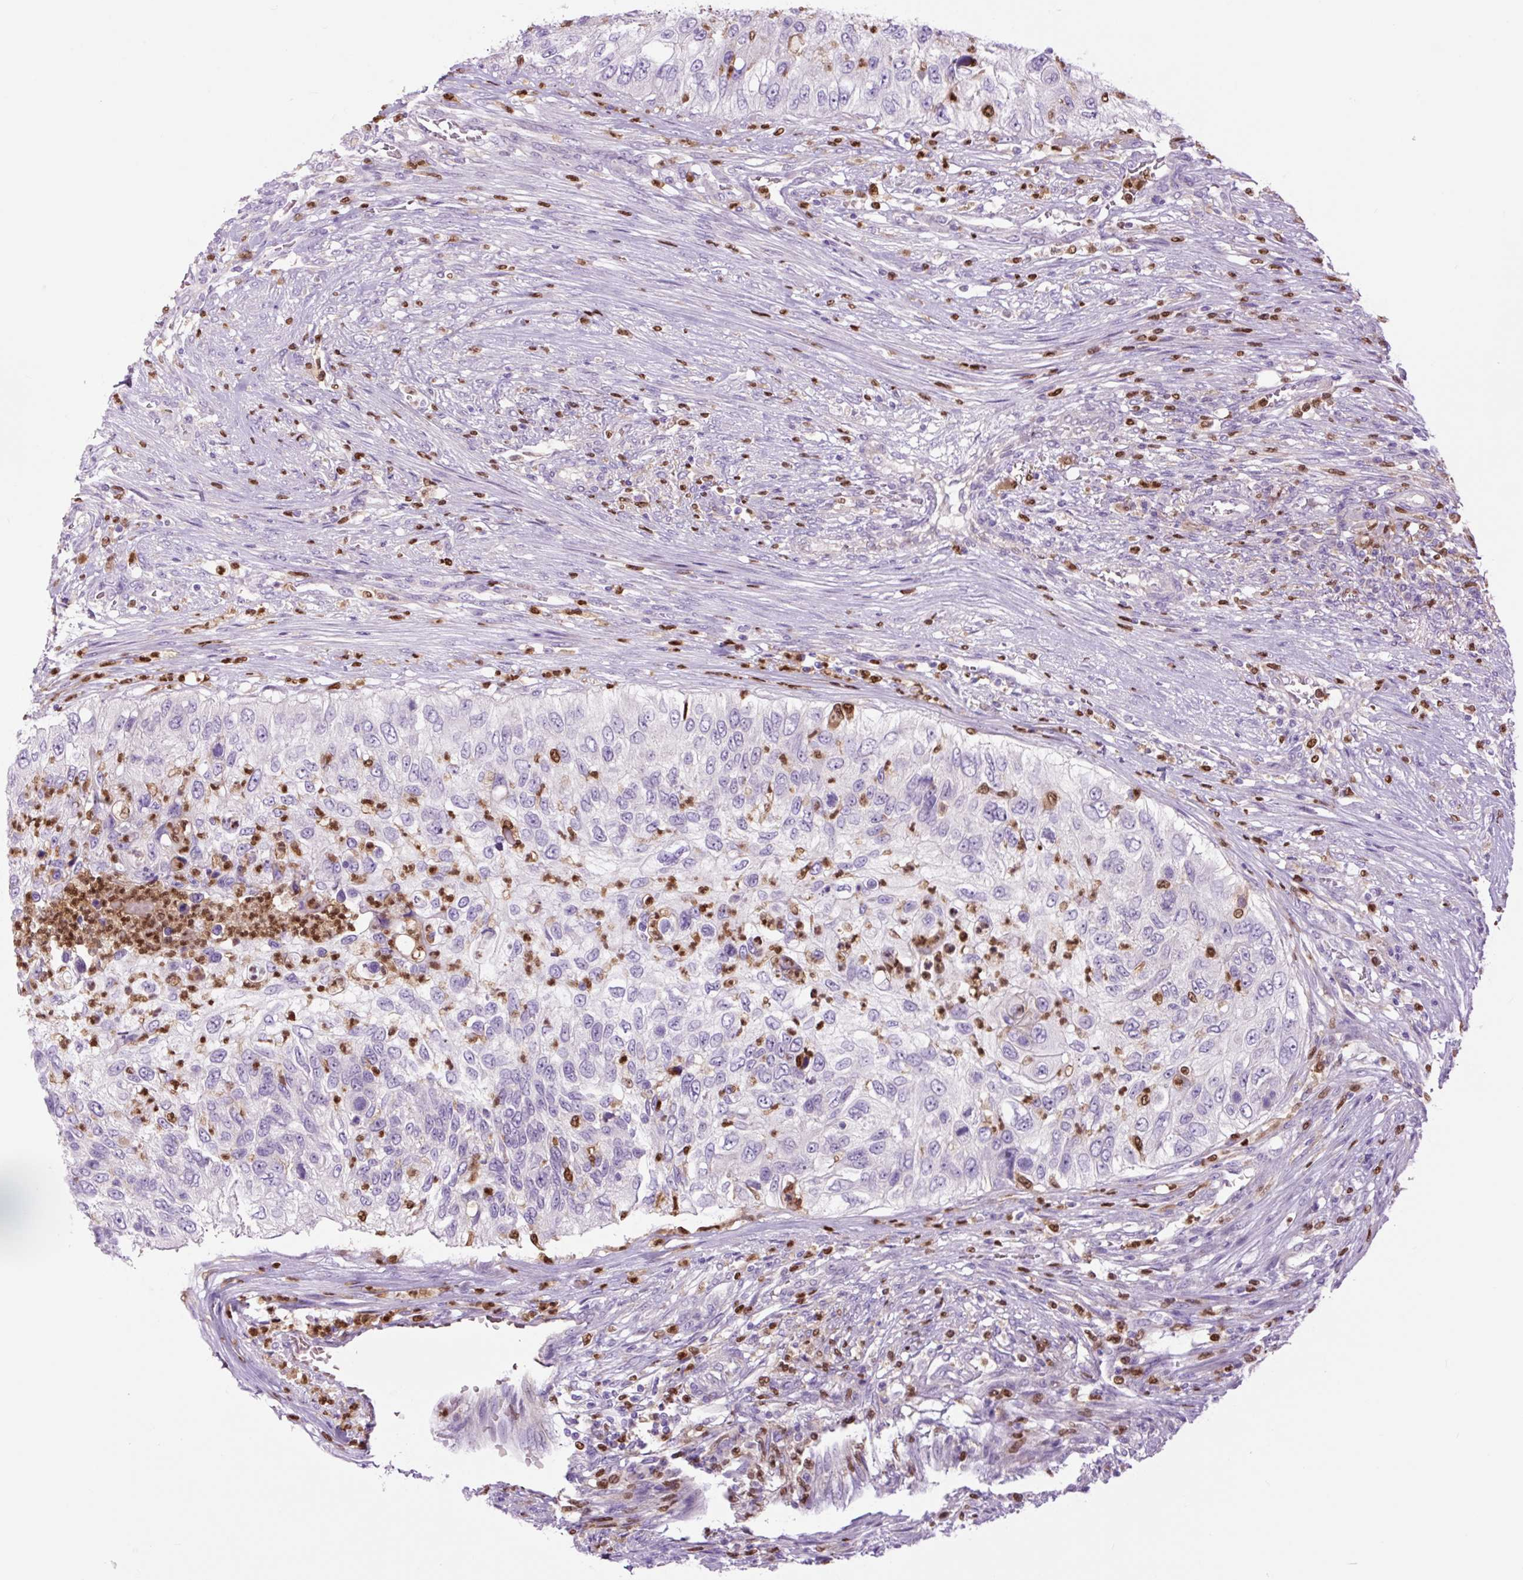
{"staining": {"intensity": "negative", "quantity": "none", "location": "none"}, "tissue": "urothelial cancer", "cell_type": "Tumor cells", "image_type": "cancer", "snomed": [{"axis": "morphology", "description": "Urothelial carcinoma, High grade"}, {"axis": "topography", "description": "Urinary bladder"}], "caption": "Immunohistochemical staining of high-grade urothelial carcinoma exhibits no significant expression in tumor cells. (Stains: DAB IHC with hematoxylin counter stain, Microscopy: brightfield microscopy at high magnification).", "gene": "SPI1", "patient": {"sex": "female", "age": 60}}